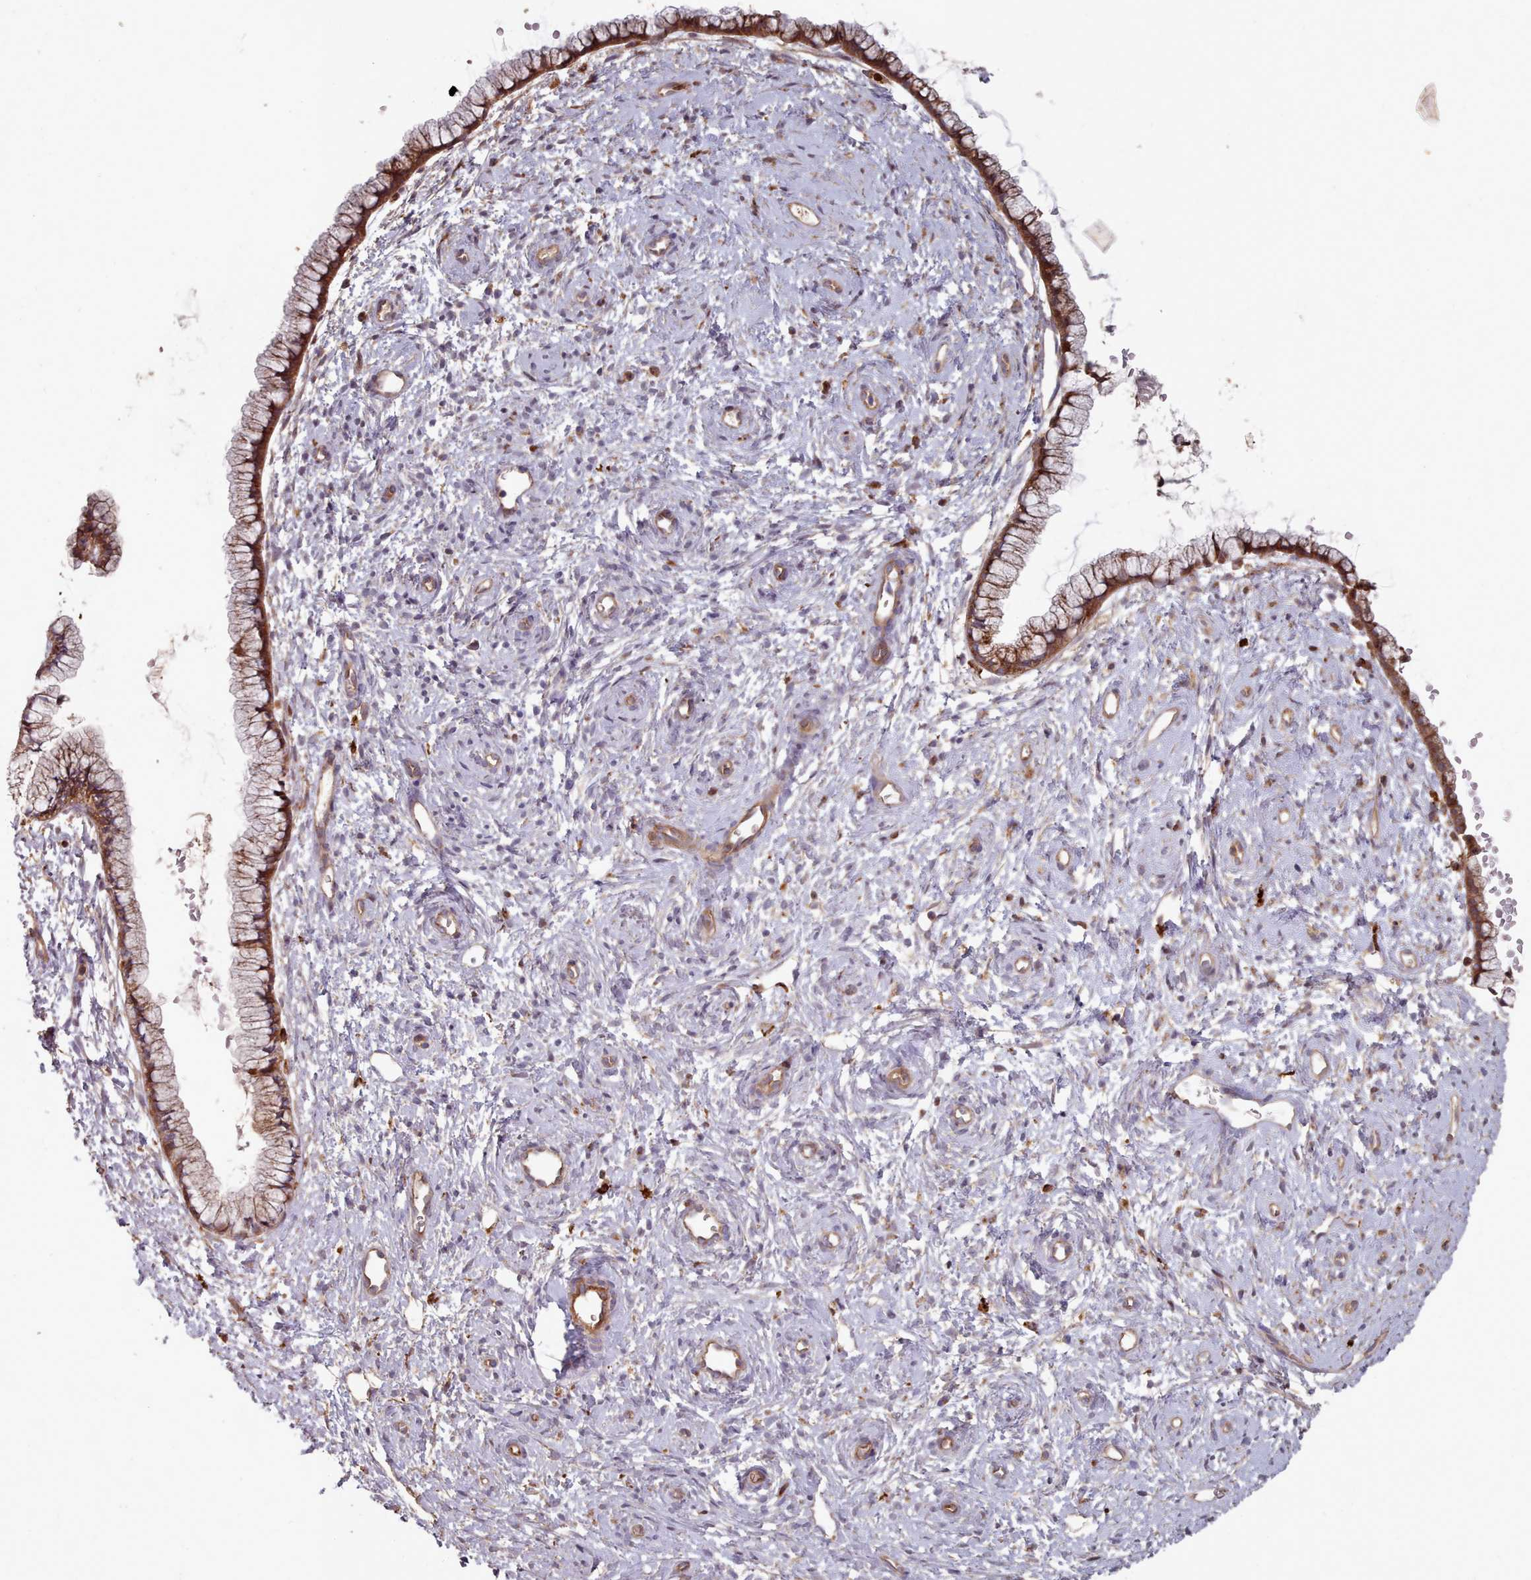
{"staining": {"intensity": "strong", "quantity": "25%-75%", "location": "cytoplasmic/membranous"}, "tissue": "cervix", "cell_type": "Glandular cells", "image_type": "normal", "snomed": [{"axis": "morphology", "description": "Normal tissue, NOS"}, {"axis": "topography", "description": "Cervix"}], "caption": "Brown immunohistochemical staining in unremarkable cervix demonstrates strong cytoplasmic/membranous positivity in approximately 25%-75% of glandular cells.", "gene": "THSD7B", "patient": {"sex": "female", "age": 57}}